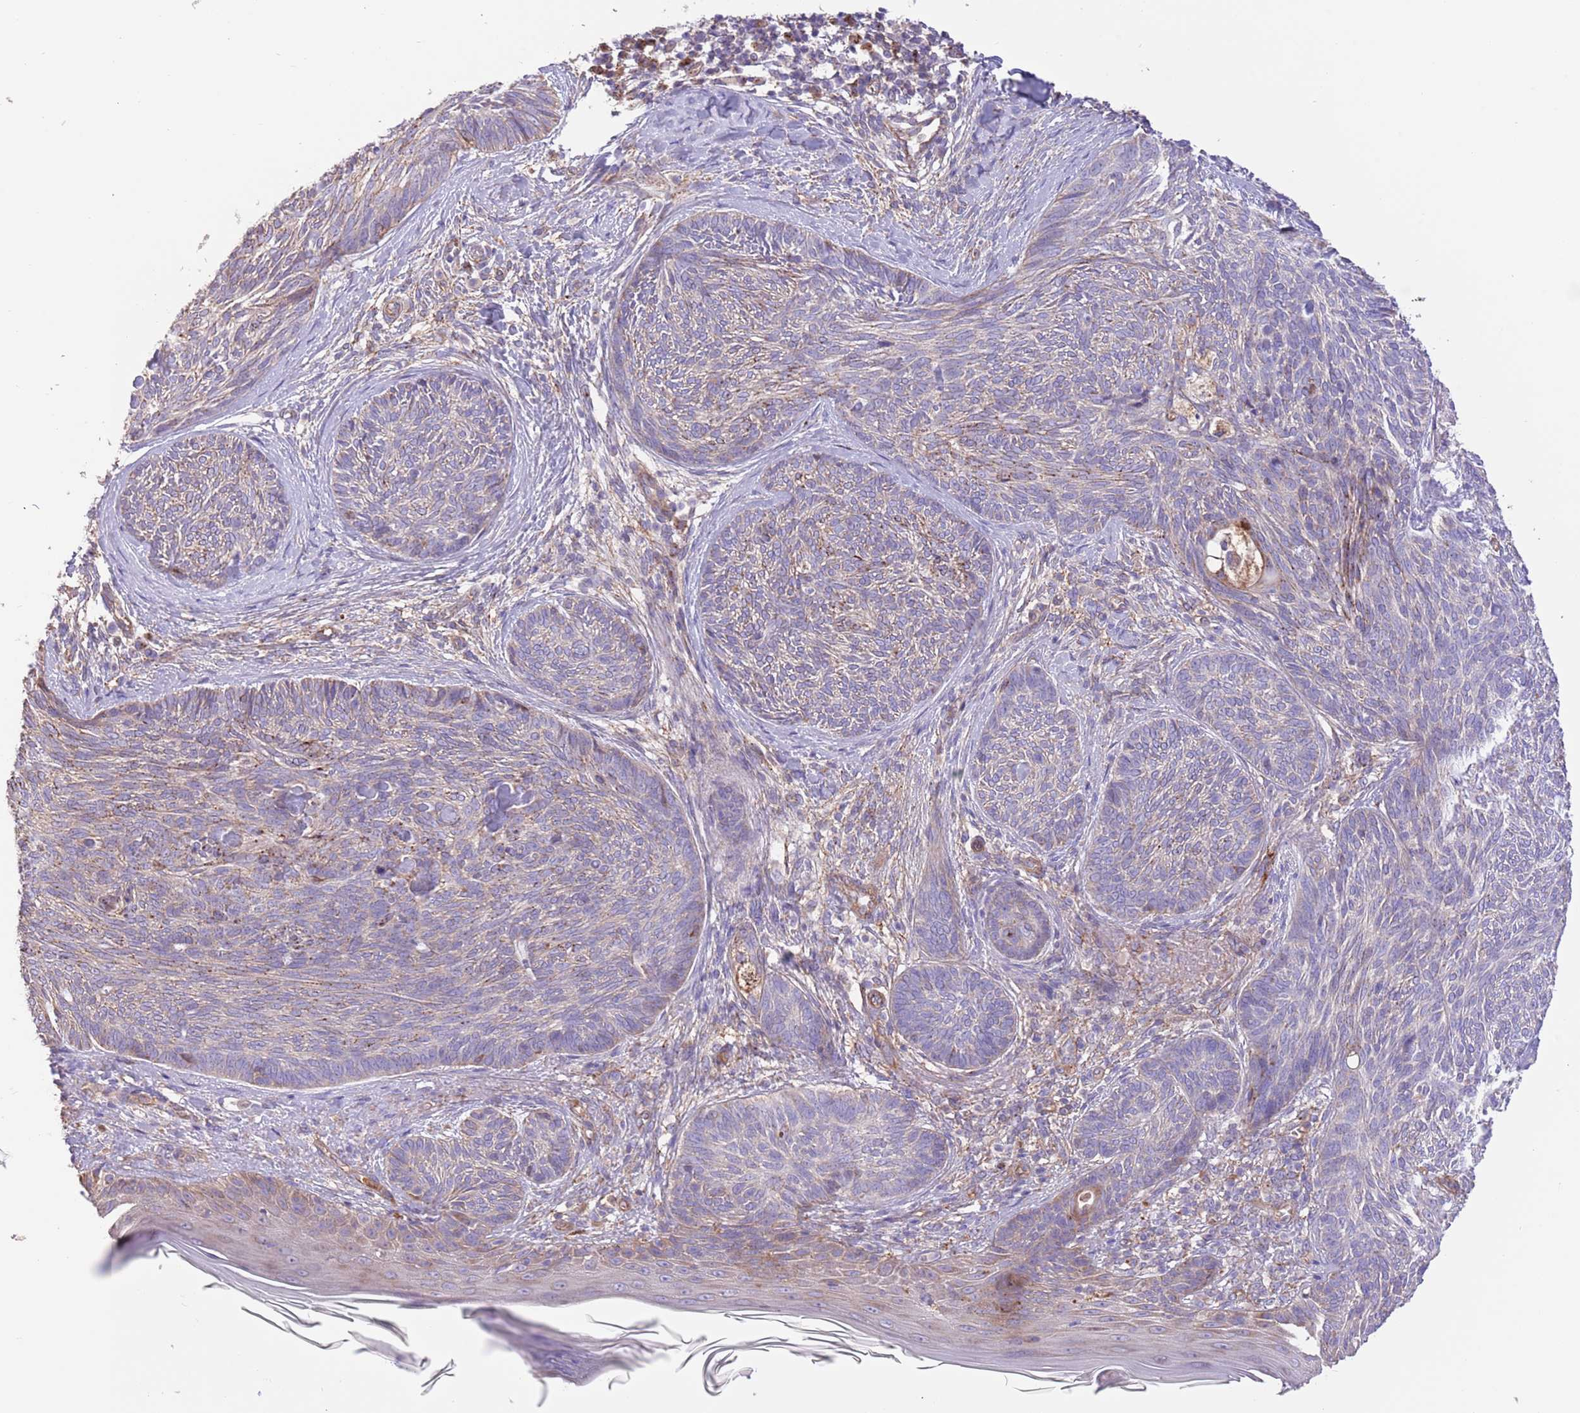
{"staining": {"intensity": "weak", "quantity": "<25%", "location": "cytoplasmic/membranous"}, "tissue": "skin cancer", "cell_type": "Tumor cells", "image_type": "cancer", "snomed": [{"axis": "morphology", "description": "Basal cell carcinoma"}, {"axis": "topography", "description": "Skin"}], "caption": "There is no significant positivity in tumor cells of basal cell carcinoma (skin).", "gene": "DOCK6", "patient": {"sex": "male", "age": 73}}